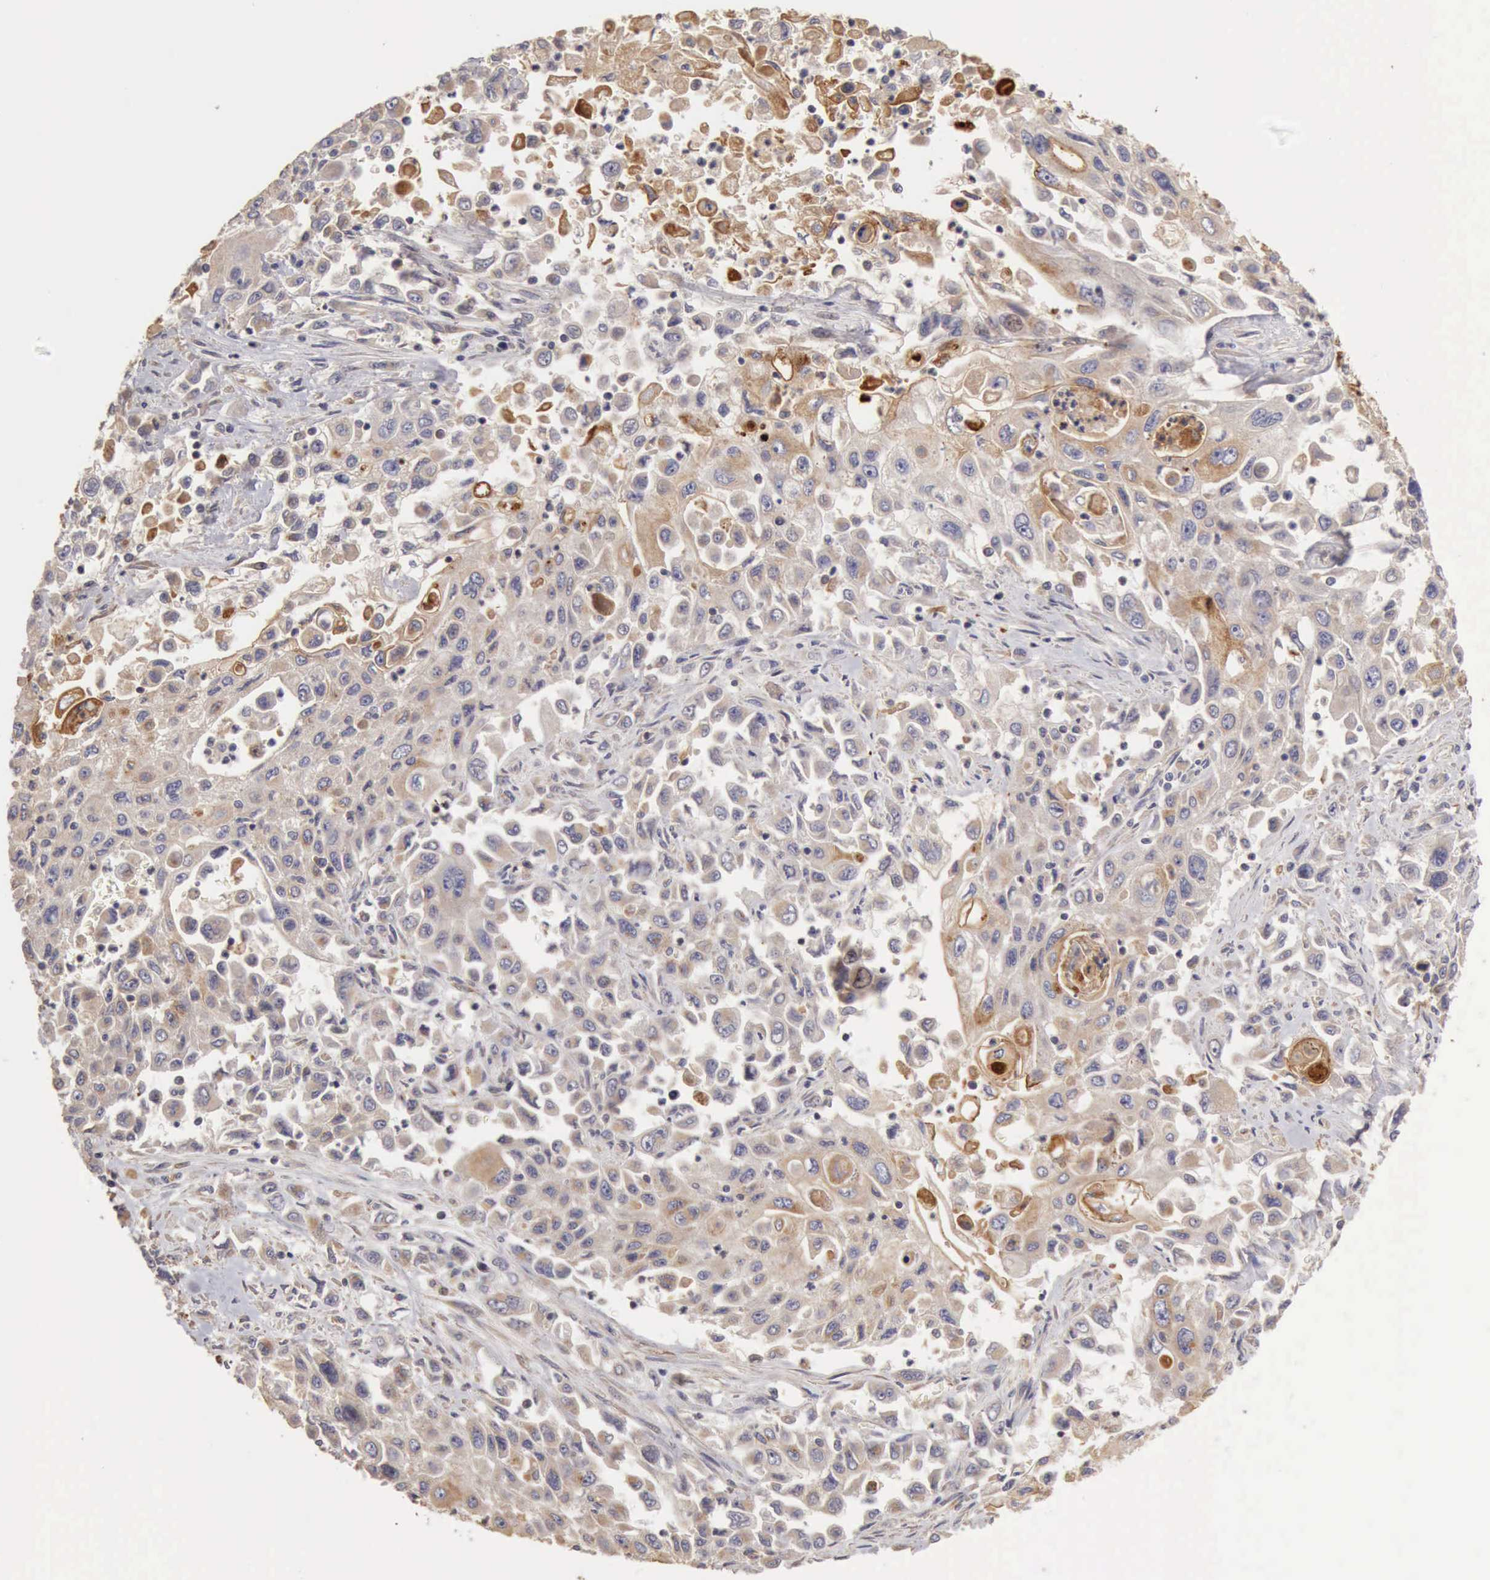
{"staining": {"intensity": "negative", "quantity": "none", "location": "none"}, "tissue": "pancreatic cancer", "cell_type": "Tumor cells", "image_type": "cancer", "snomed": [{"axis": "morphology", "description": "Adenocarcinoma, NOS"}, {"axis": "topography", "description": "Pancreas"}], "caption": "Protein analysis of pancreatic adenocarcinoma displays no significant positivity in tumor cells.", "gene": "BMX", "patient": {"sex": "male", "age": 70}}